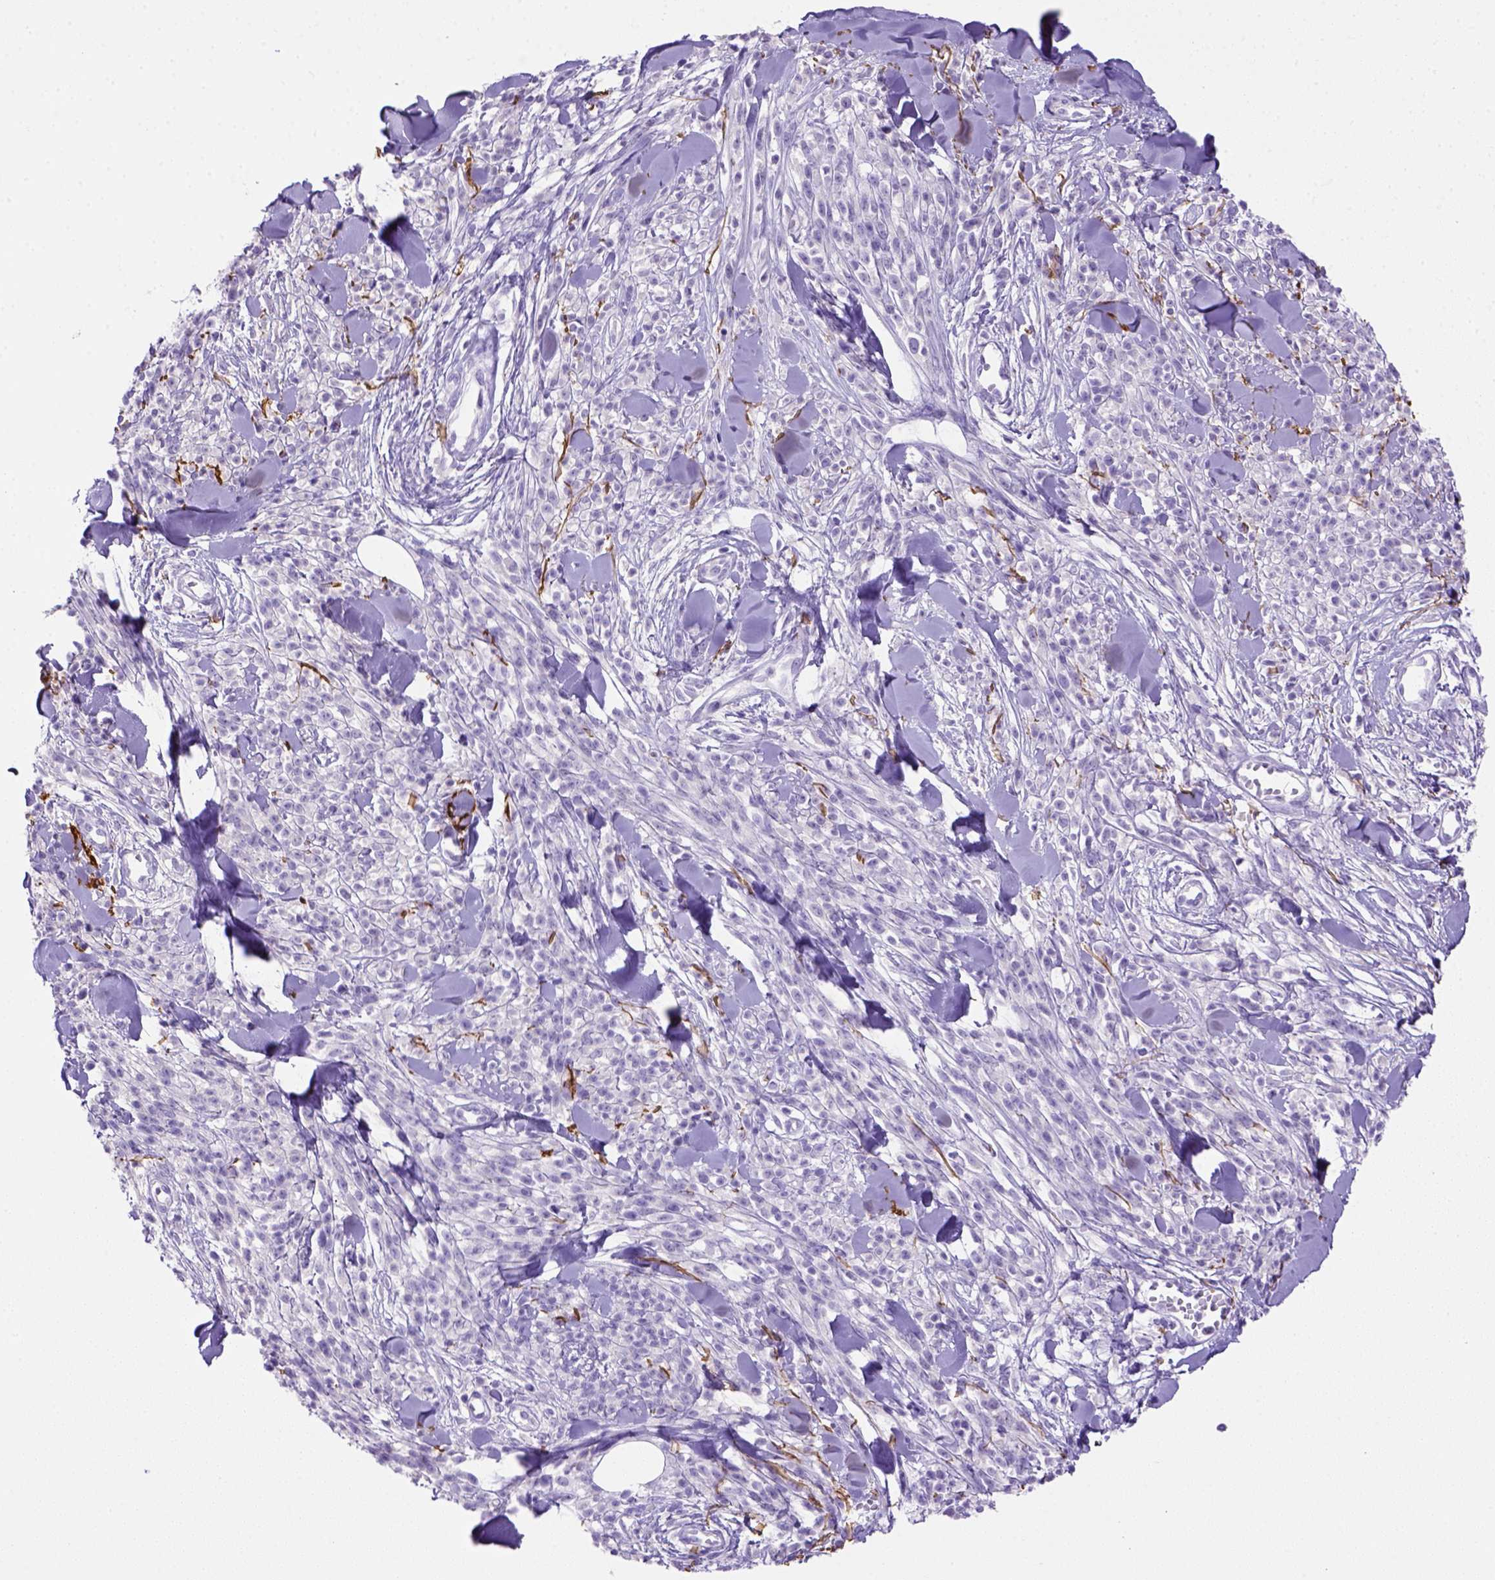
{"staining": {"intensity": "negative", "quantity": "none", "location": "none"}, "tissue": "melanoma", "cell_type": "Tumor cells", "image_type": "cancer", "snomed": [{"axis": "morphology", "description": "Malignant melanoma, NOS"}, {"axis": "topography", "description": "Skin"}, {"axis": "topography", "description": "Skin of trunk"}], "caption": "Immunohistochemistry micrograph of human melanoma stained for a protein (brown), which demonstrates no positivity in tumor cells.", "gene": "SIRPD", "patient": {"sex": "male", "age": 74}}